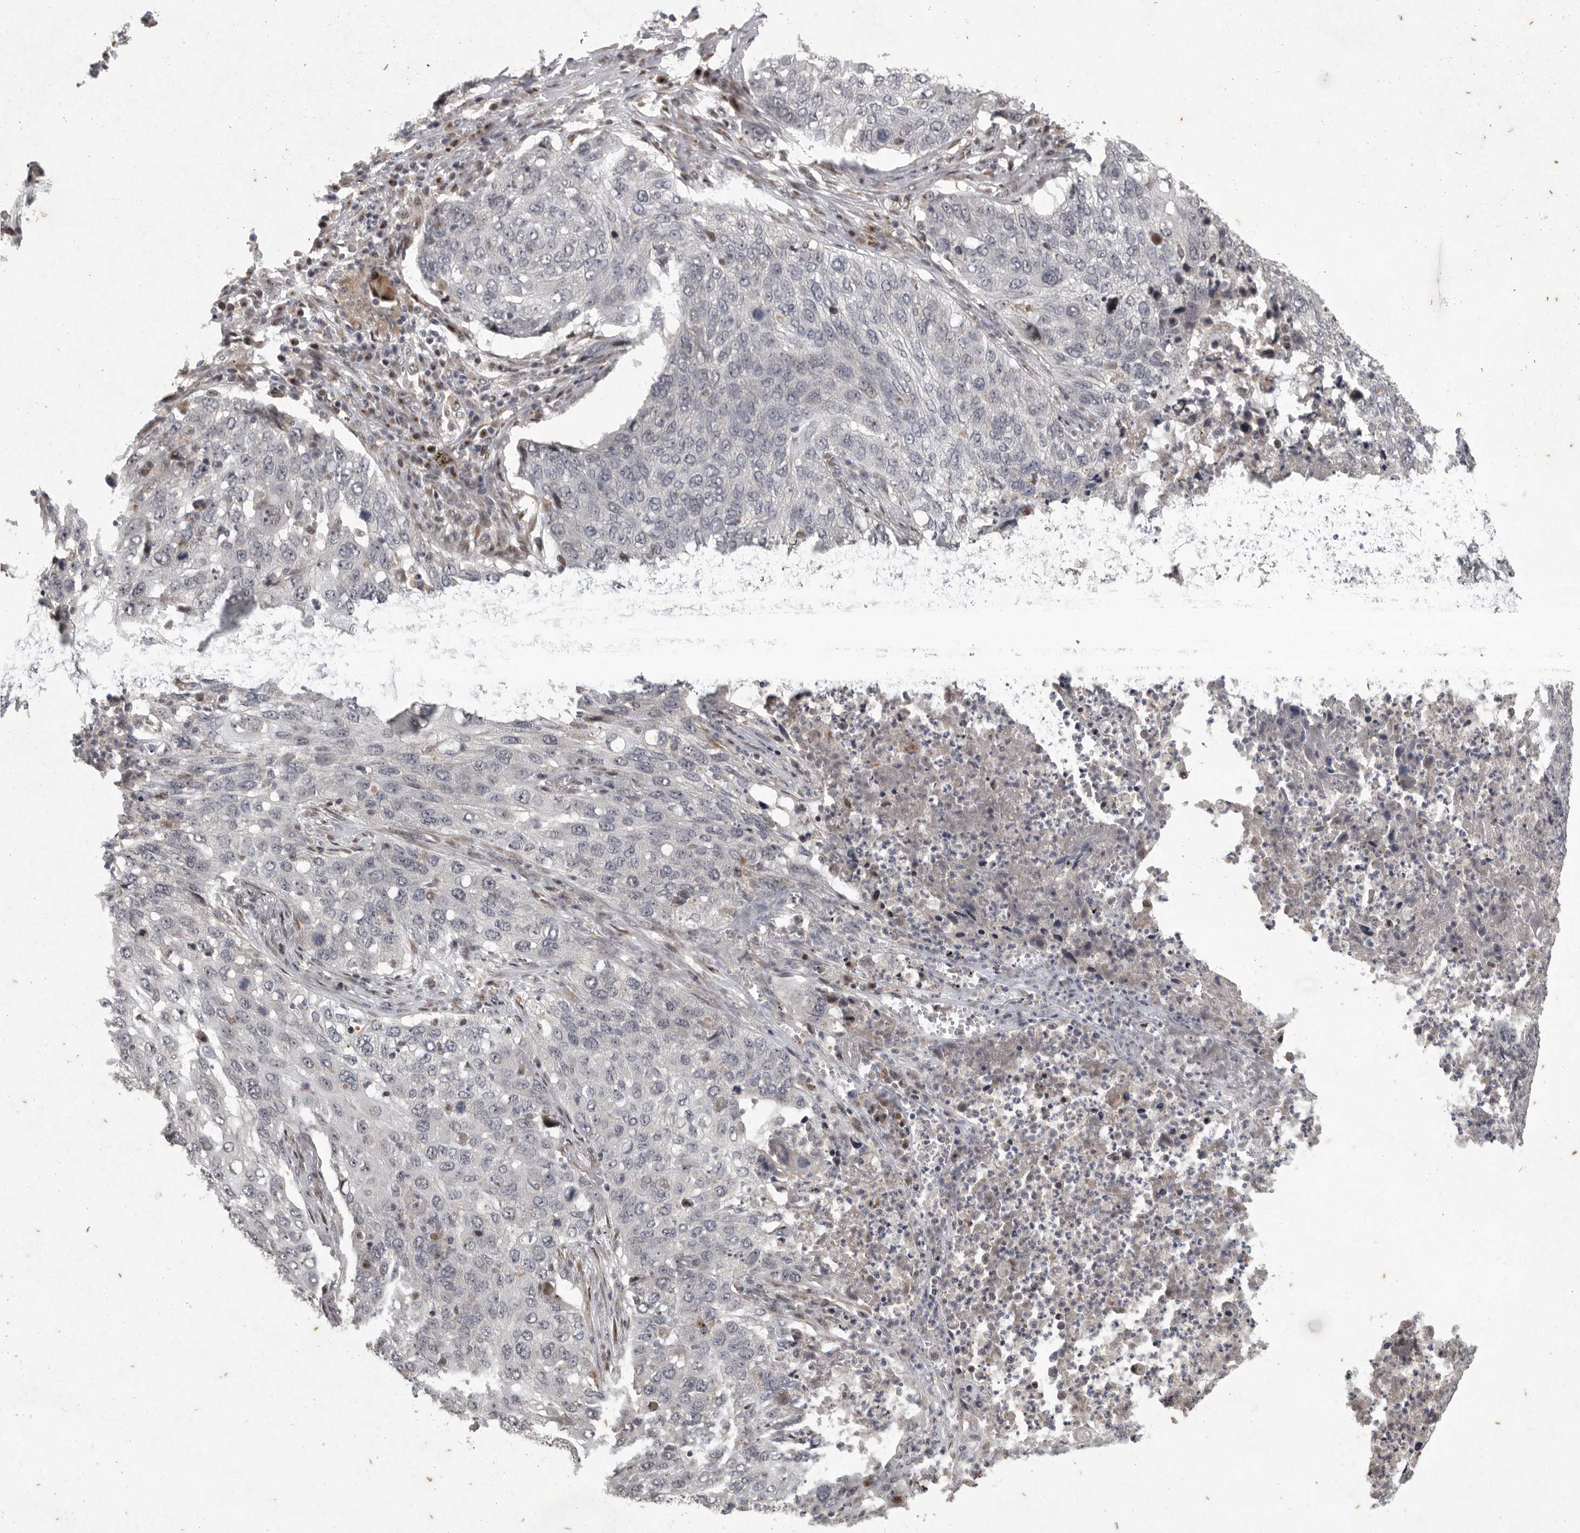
{"staining": {"intensity": "negative", "quantity": "none", "location": "none"}, "tissue": "lung cancer", "cell_type": "Tumor cells", "image_type": "cancer", "snomed": [{"axis": "morphology", "description": "Squamous cell carcinoma, NOS"}, {"axis": "topography", "description": "Lung"}], "caption": "This is an immunohistochemistry histopathology image of human lung cancer. There is no staining in tumor cells.", "gene": "MAN2A1", "patient": {"sex": "female", "age": 63}}